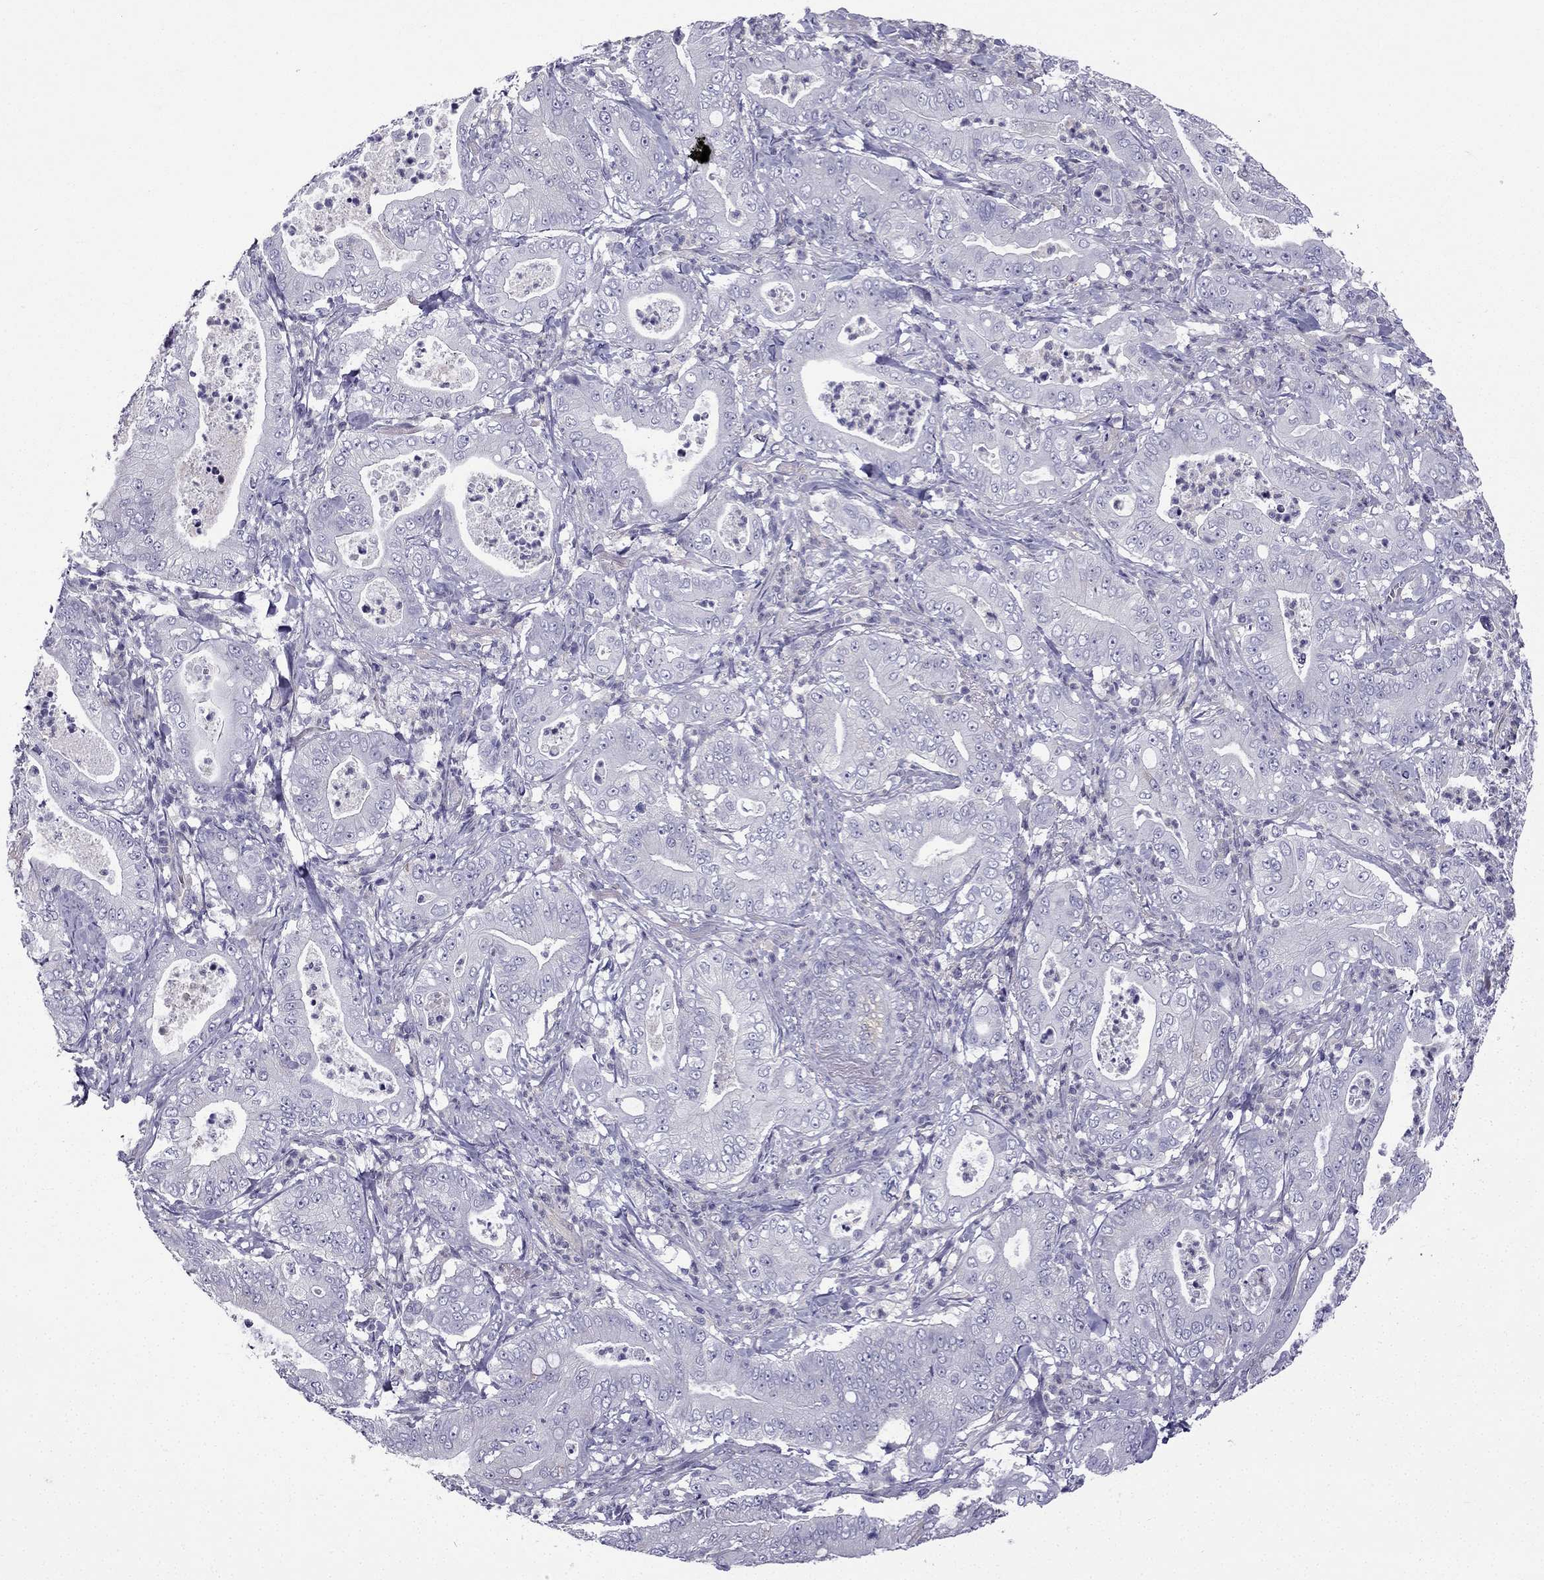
{"staining": {"intensity": "negative", "quantity": "none", "location": "none"}, "tissue": "pancreatic cancer", "cell_type": "Tumor cells", "image_type": "cancer", "snomed": [{"axis": "morphology", "description": "Adenocarcinoma, NOS"}, {"axis": "topography", "description": "Pancreas"}], "caption": "Immunohistochemistry (IHC) of human pancreatic adenocarcinoma displays no expression in tumor cells.", "gene": "GJA8", "patient": {"sex": "male", "age": 71}}